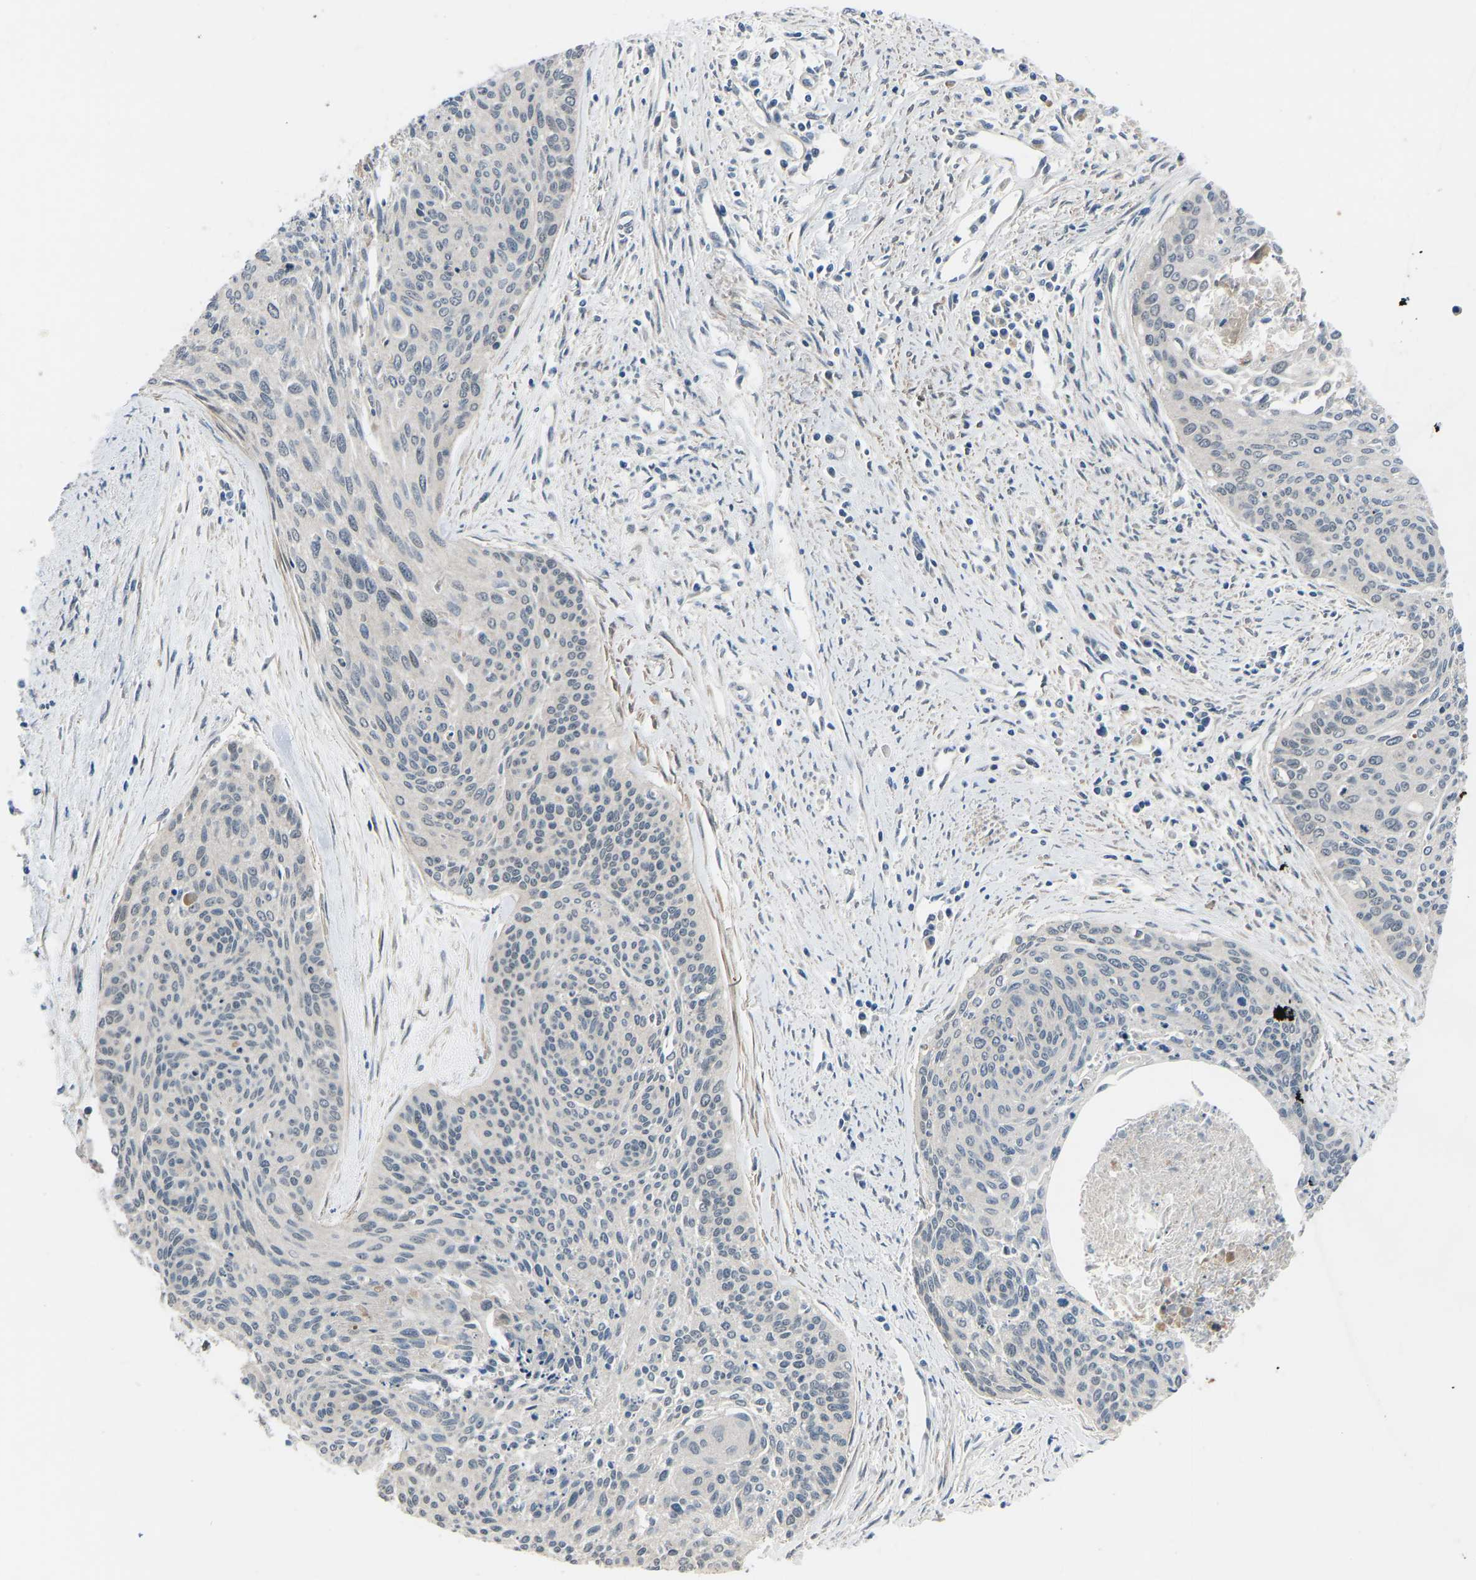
{"staining": {"intensity": "negative", "quantity": "none", "location": "none"}, "tissue": "cervical cancer", "cell_type": "Tumor cells", "image_type": "cancer", "snomed": [{"axis": "morphology", "description": "Squamous cell carcinoma, NOS"}, {"axis": "topography", "description": "Cervix"}], "caption": "A micrograph of cervical cancer (squamous cell carcinoma) stained for a protein demonstrates no brown staining in tumor cells.", "gene": "CDK2AP1", "patient": {"sex": "female", "age": 55}}